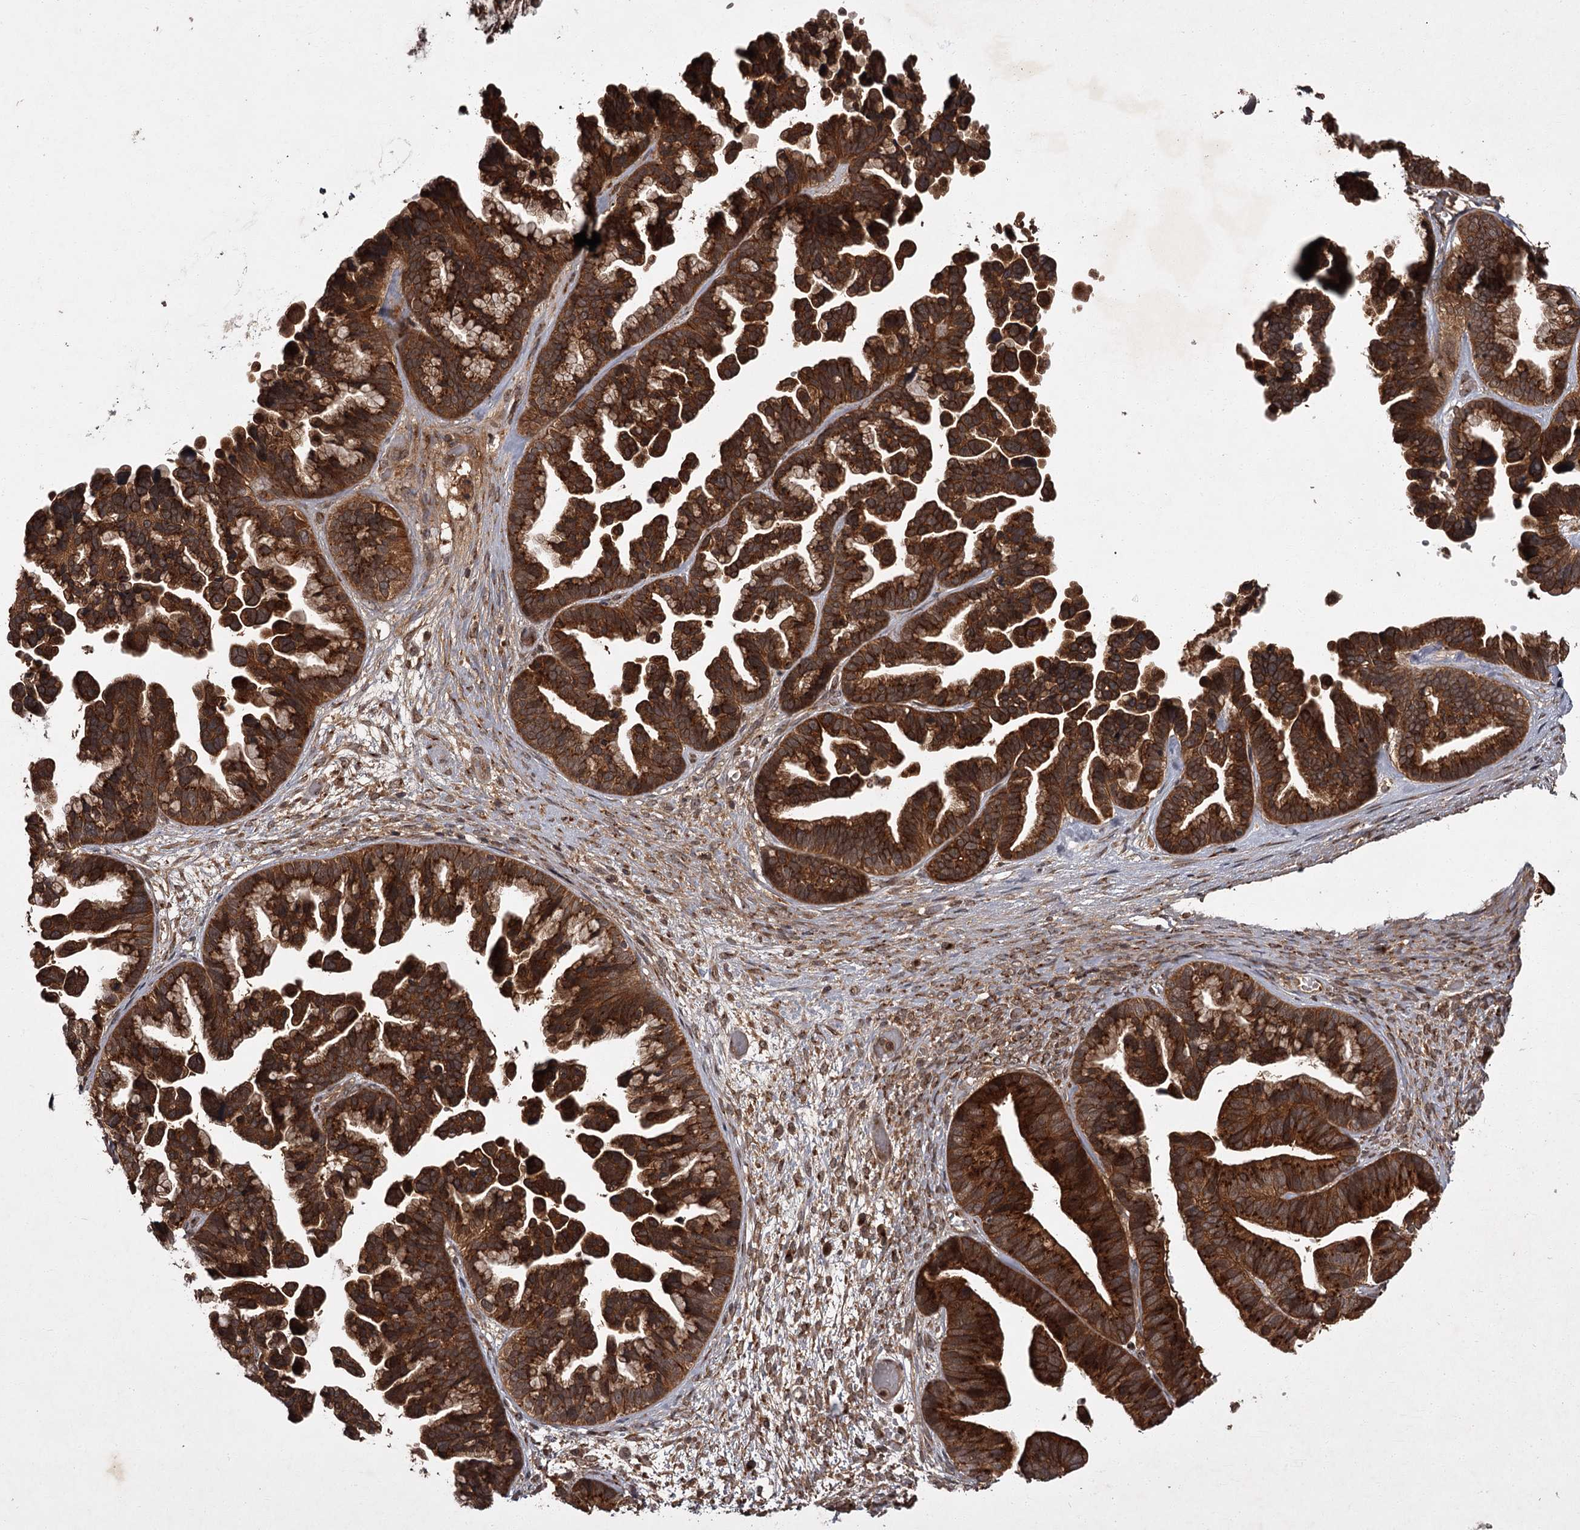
{"staining": {"intensity": "strong", "quantity": ">75%", "location": "cytoplasmic/membranous"}, "tissue": "ovarian cancer", "cell_type": "Tumor cells", "image_type": "cancer", "snomed": [{"axis": "morphology", "description": "Cystadenocarcinoma, serous, NOS"}, {"axis": "topography", "description": "Ovary"}], "caption": "A high amount of strong cytoplasmic/membranous positivity is present in approximately >75% of tumor cells in ovarian cancer tissue. Using DAB (brown) and hematoxylin (blue) stains, captured at high magnification using brightfield microscopy.", "gene": "TBC1D23", "patient": {"sex": "female", "age": 56}}